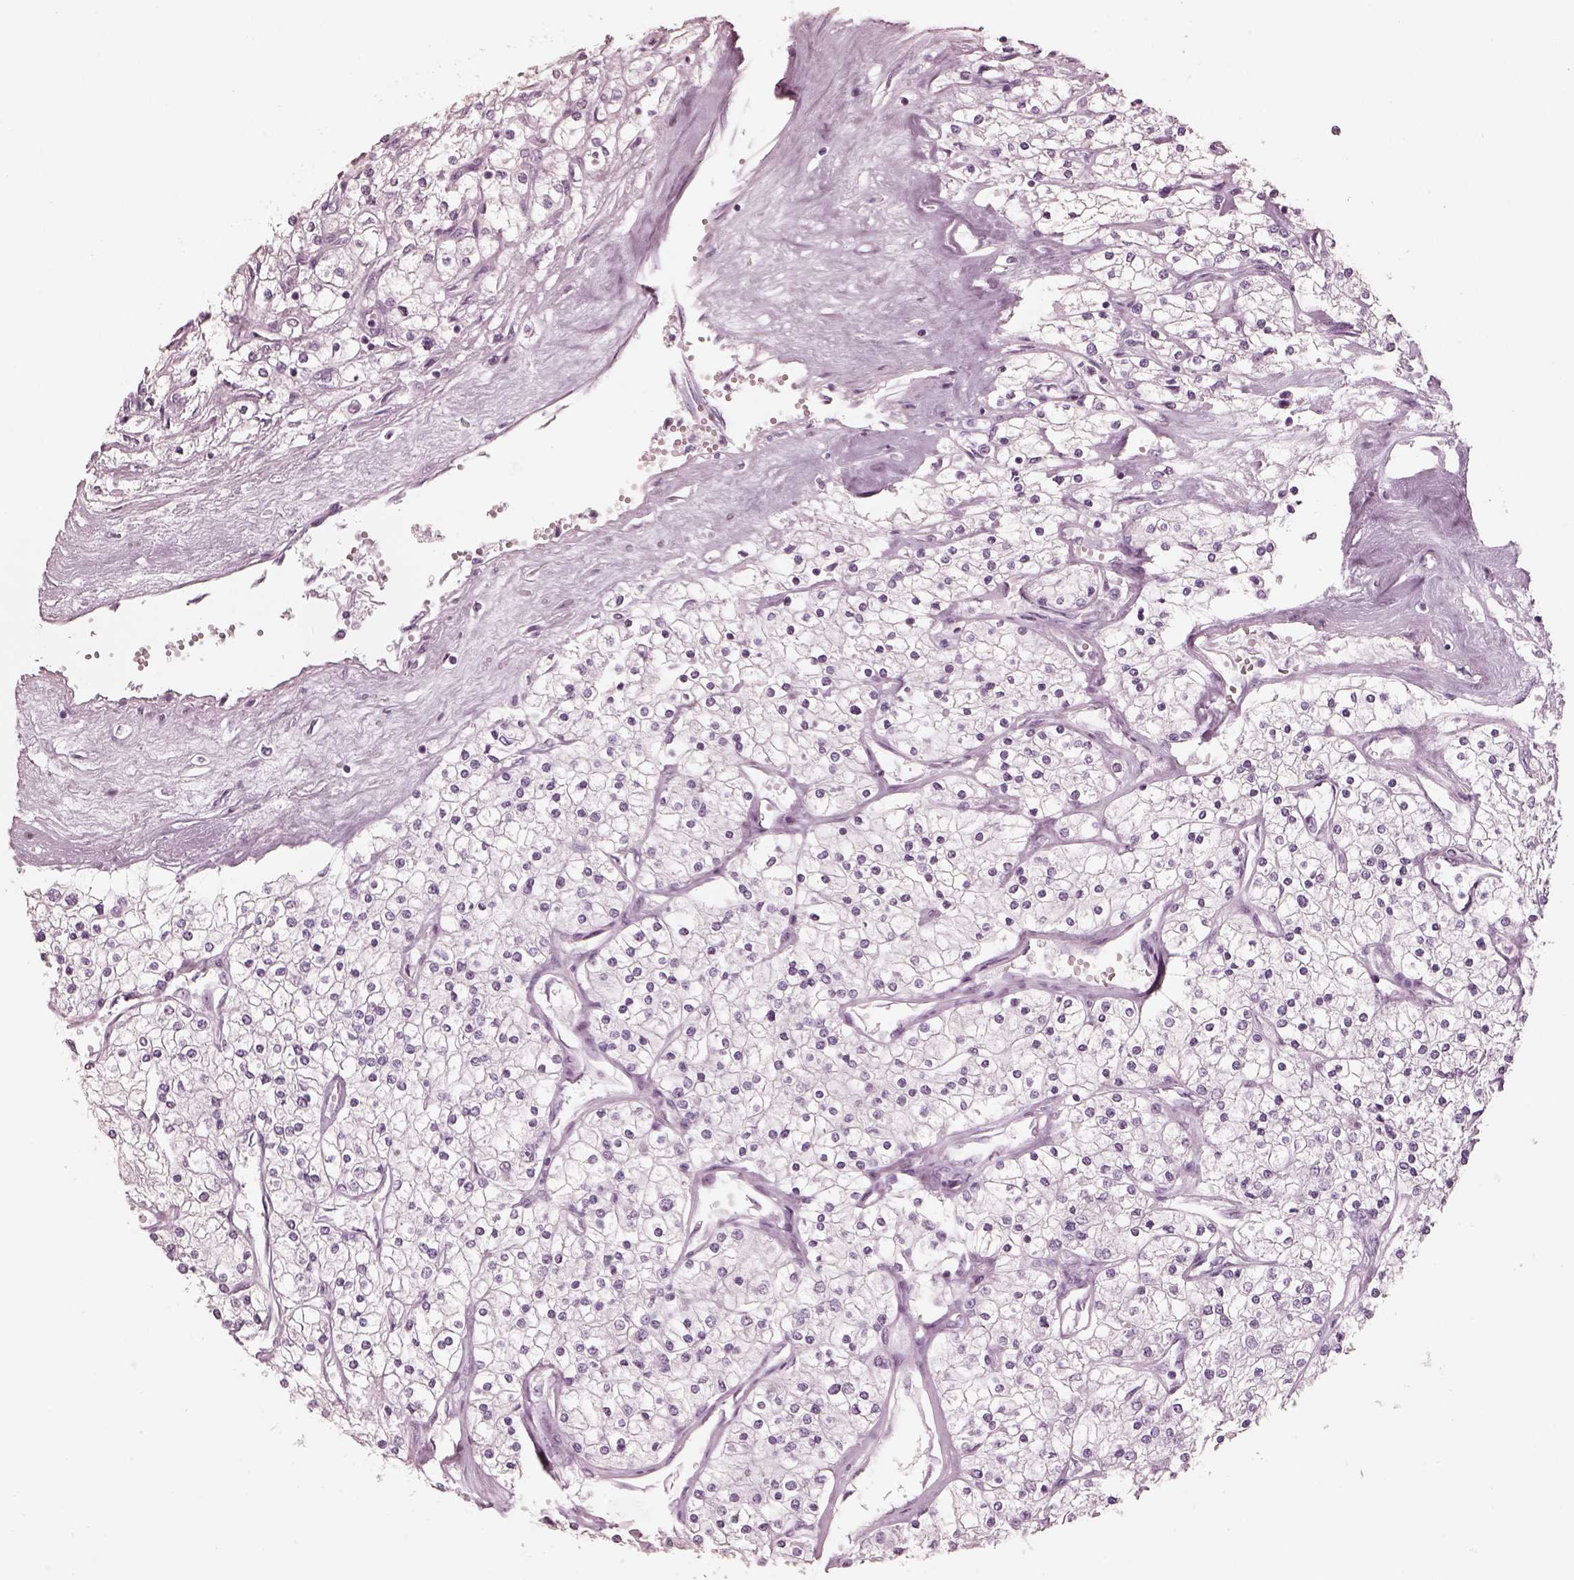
{"staining": {"intensity": "negative", "quantity": "none", "location": "none"}, "tissue": "renal cancer", "cell_type": "Tumor cells", "image_type": "cancer", "snomed": [{"axis": "morphology", "description": "Adenocarcinoma, NOS"}, {"axis": "topography", "description": "Kidney"}], "caption": "High magnification brightfield microscopy of renal adenocarcinoma stained with DAB (3,3'-diaminobenzidine) (brown) and counterstained with hematoxylin (blue): tumor cells show no significant positivity.", "gene": "OPN4", "patient": {"sex": "male", "age": 80}}